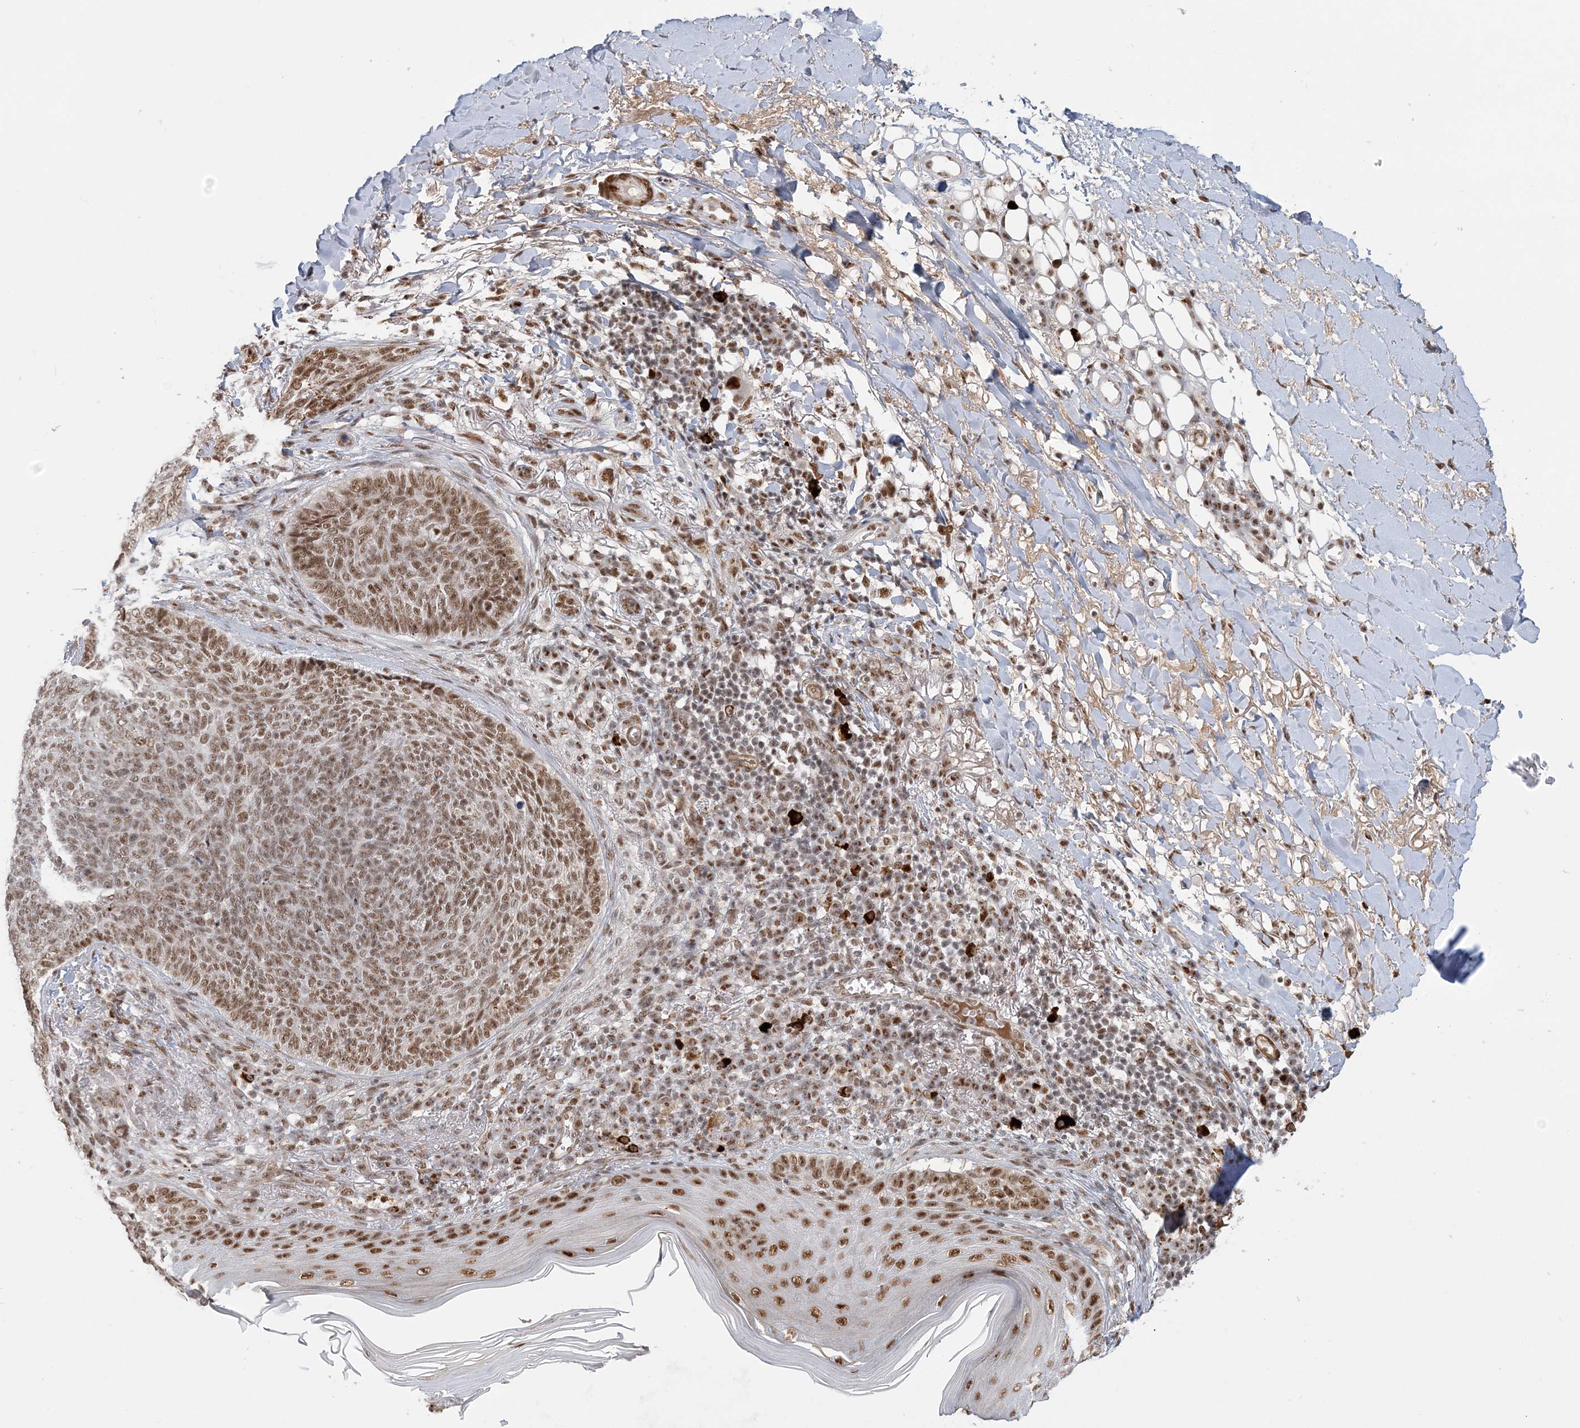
{"staining": {"intensity": "moderate", "quantity": ">75%", "location": "nuclear"}, "tissue": "skin cancer", "cell_type": "Tumor cells", "image_type": "cancer", "snomed": [{"axis": "morphology", "description": "Basal cell carcinoma"}, {"axis": "topography", "description": "Skin"}], "caption": "A medium amount of moderate nuclear positivity is seen in about >75% of tumor cells in skin basal cell carcinoma tissue. (Brightfield microscopy of DAB IHC at high magnification).", "gene": "PLRG1", "patient": {"sex": "male", "age": 85}}